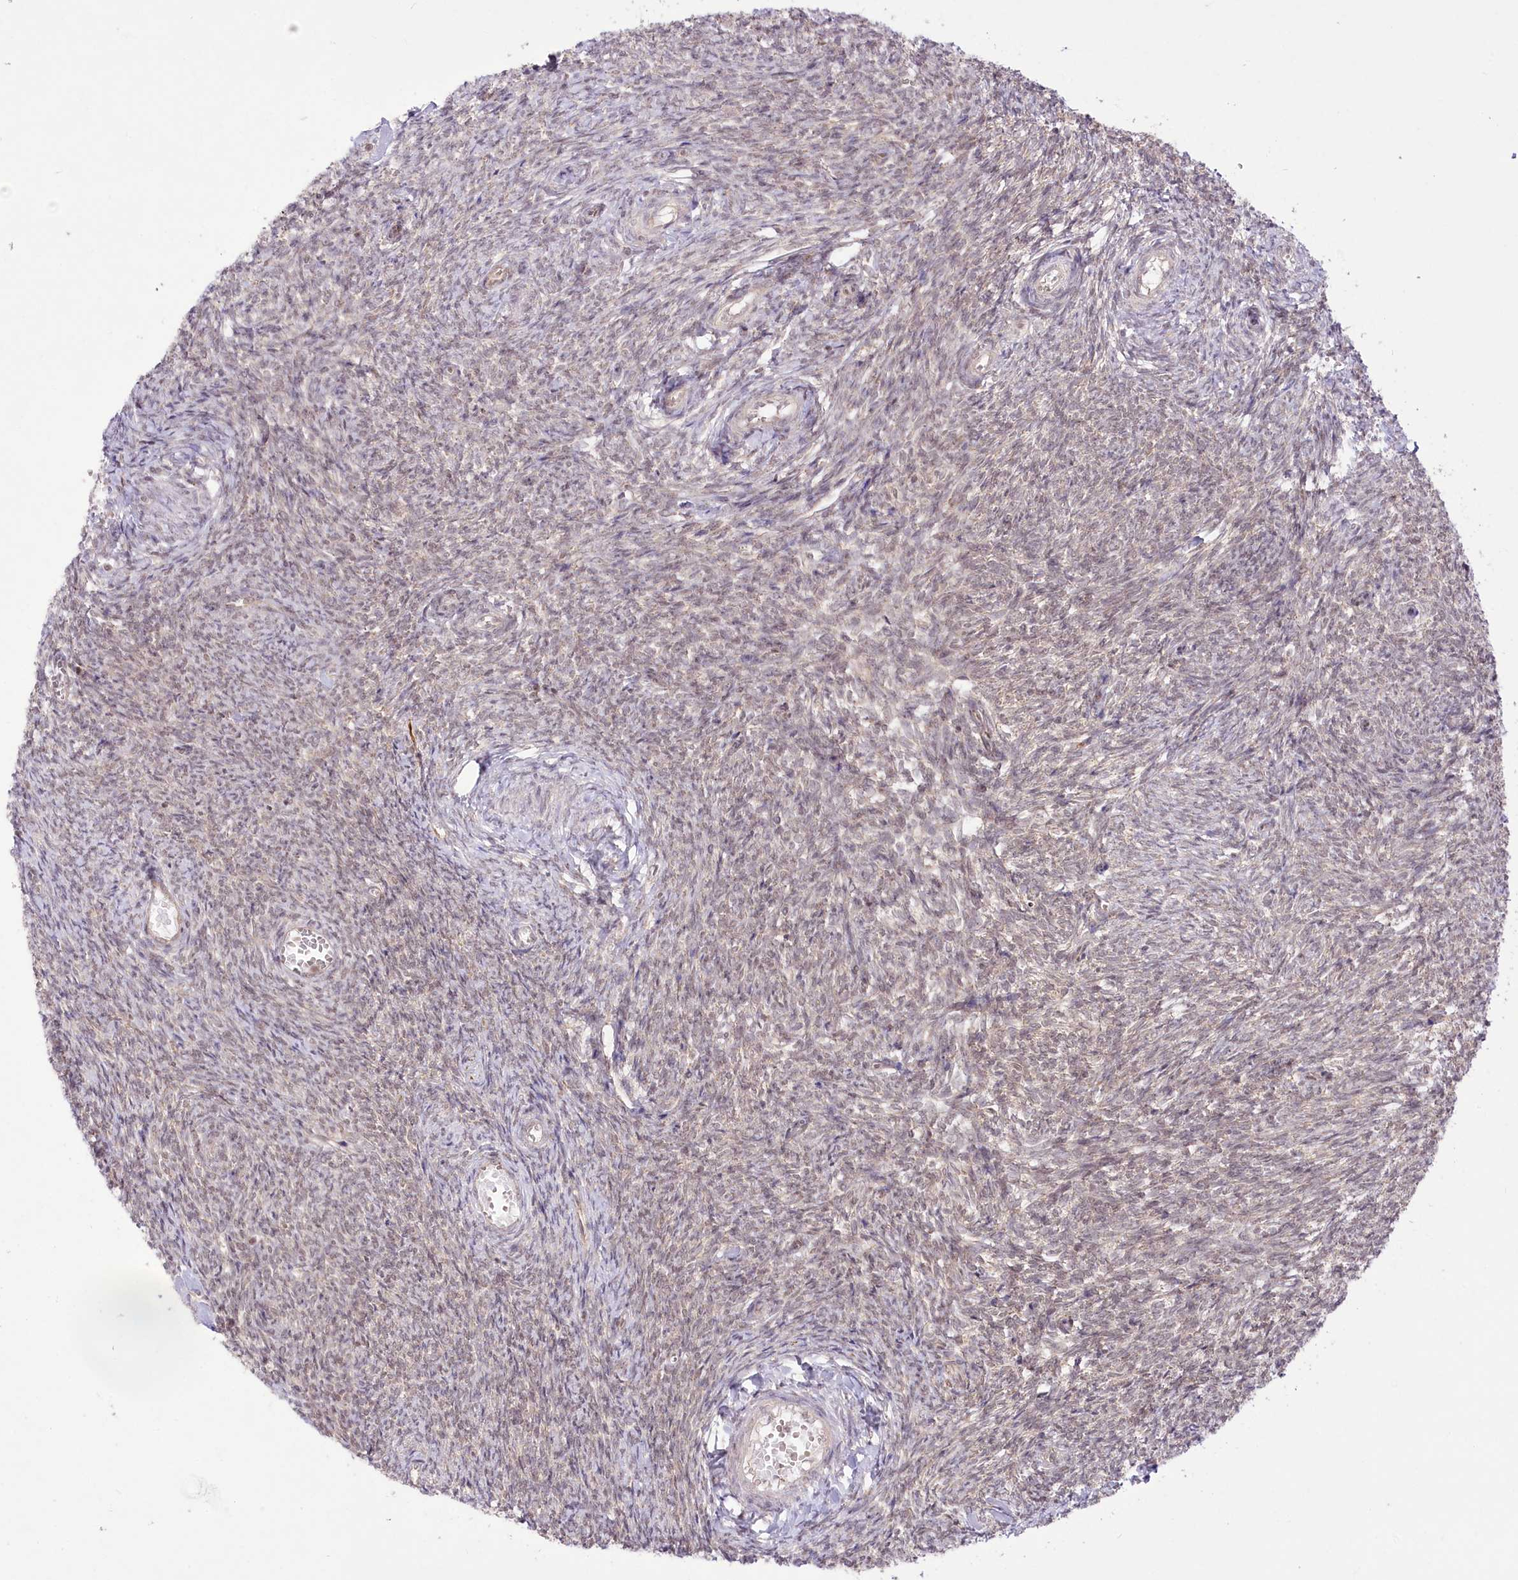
{"staining": {"intensity": "moderate", "quantity": ">75%", "location": "nuclear"}, "tissue": "ovary", "cell_type": "Follicle cells", "image_type": "normal", "snomed": [{"axis": "morphology", "description": "Normal tissue, NOS"}, {"axis": "topography", "description": "Ovary"}], "caption": "High-magnification brightfield microscopy of benign ovary stained with DAB (3,3'-diaminobenzidine) (brown) and counterstained with hematoxylin (blue). follicle cells exhibit moderate nuclear expression is appreciated in approximately>75% of cells.", "gene": "ZMAT2", "patient": {"sex": "female", "age": 44}}